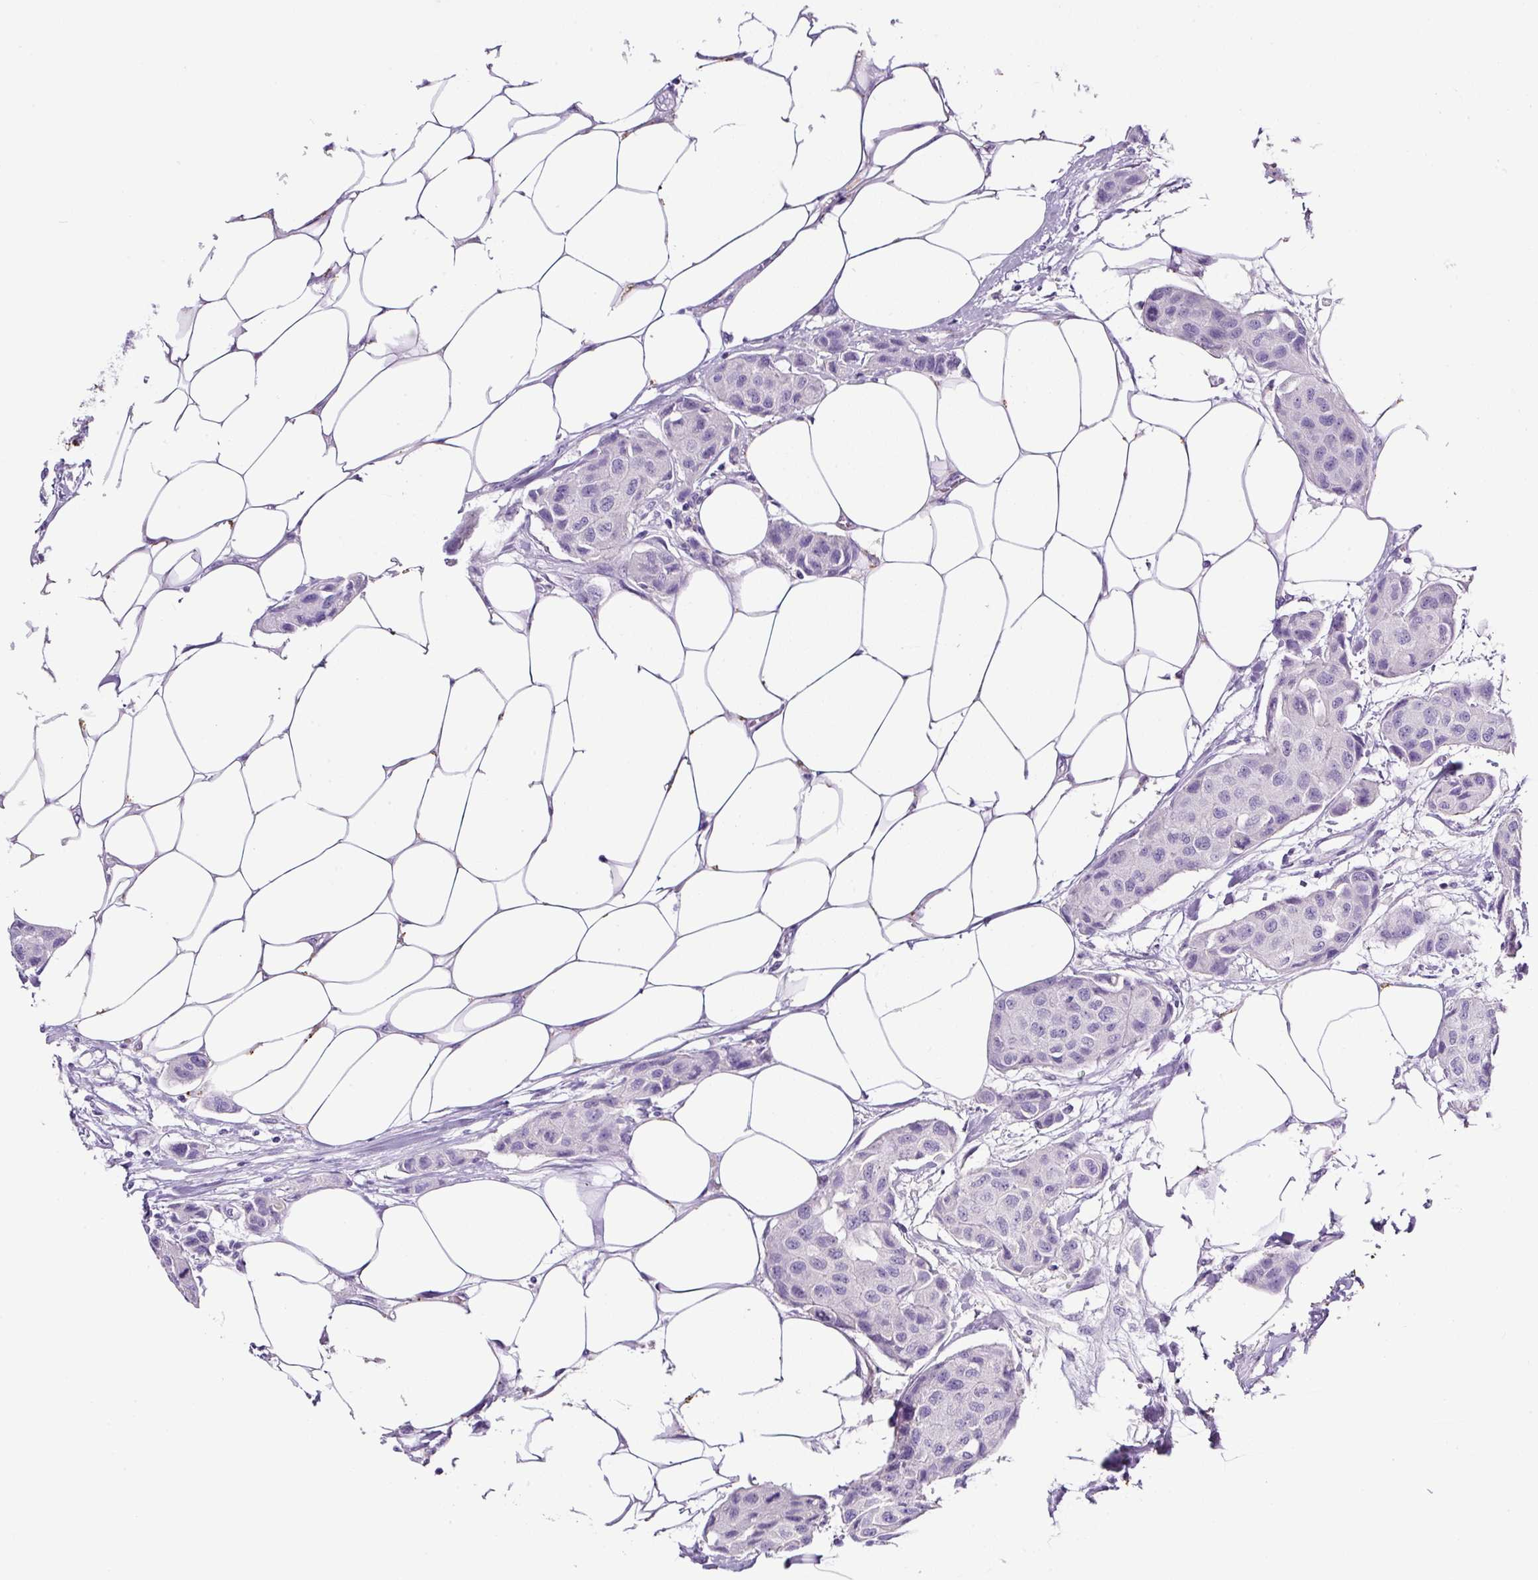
{"staining": {"intensity": "negative", "quantity": "none", "location": "none"}, "tissue": "breast cancer", "cell_type": "Tumor cells", "image_type": "cancer", "snomed": [{"axis": "morphology", "description": "Duct carcinoma"}, {"axis": "topography", "description": "Breast"}, {"axis": "topography", "description": "Lymph node"}], "caption": "An immunohistochemistry photomicrograph of breast cancer is shown. There is no staining in tumor cells of breast cancer.", "gene": "SP8", "patient": {"sex": "female", "age": 80}}